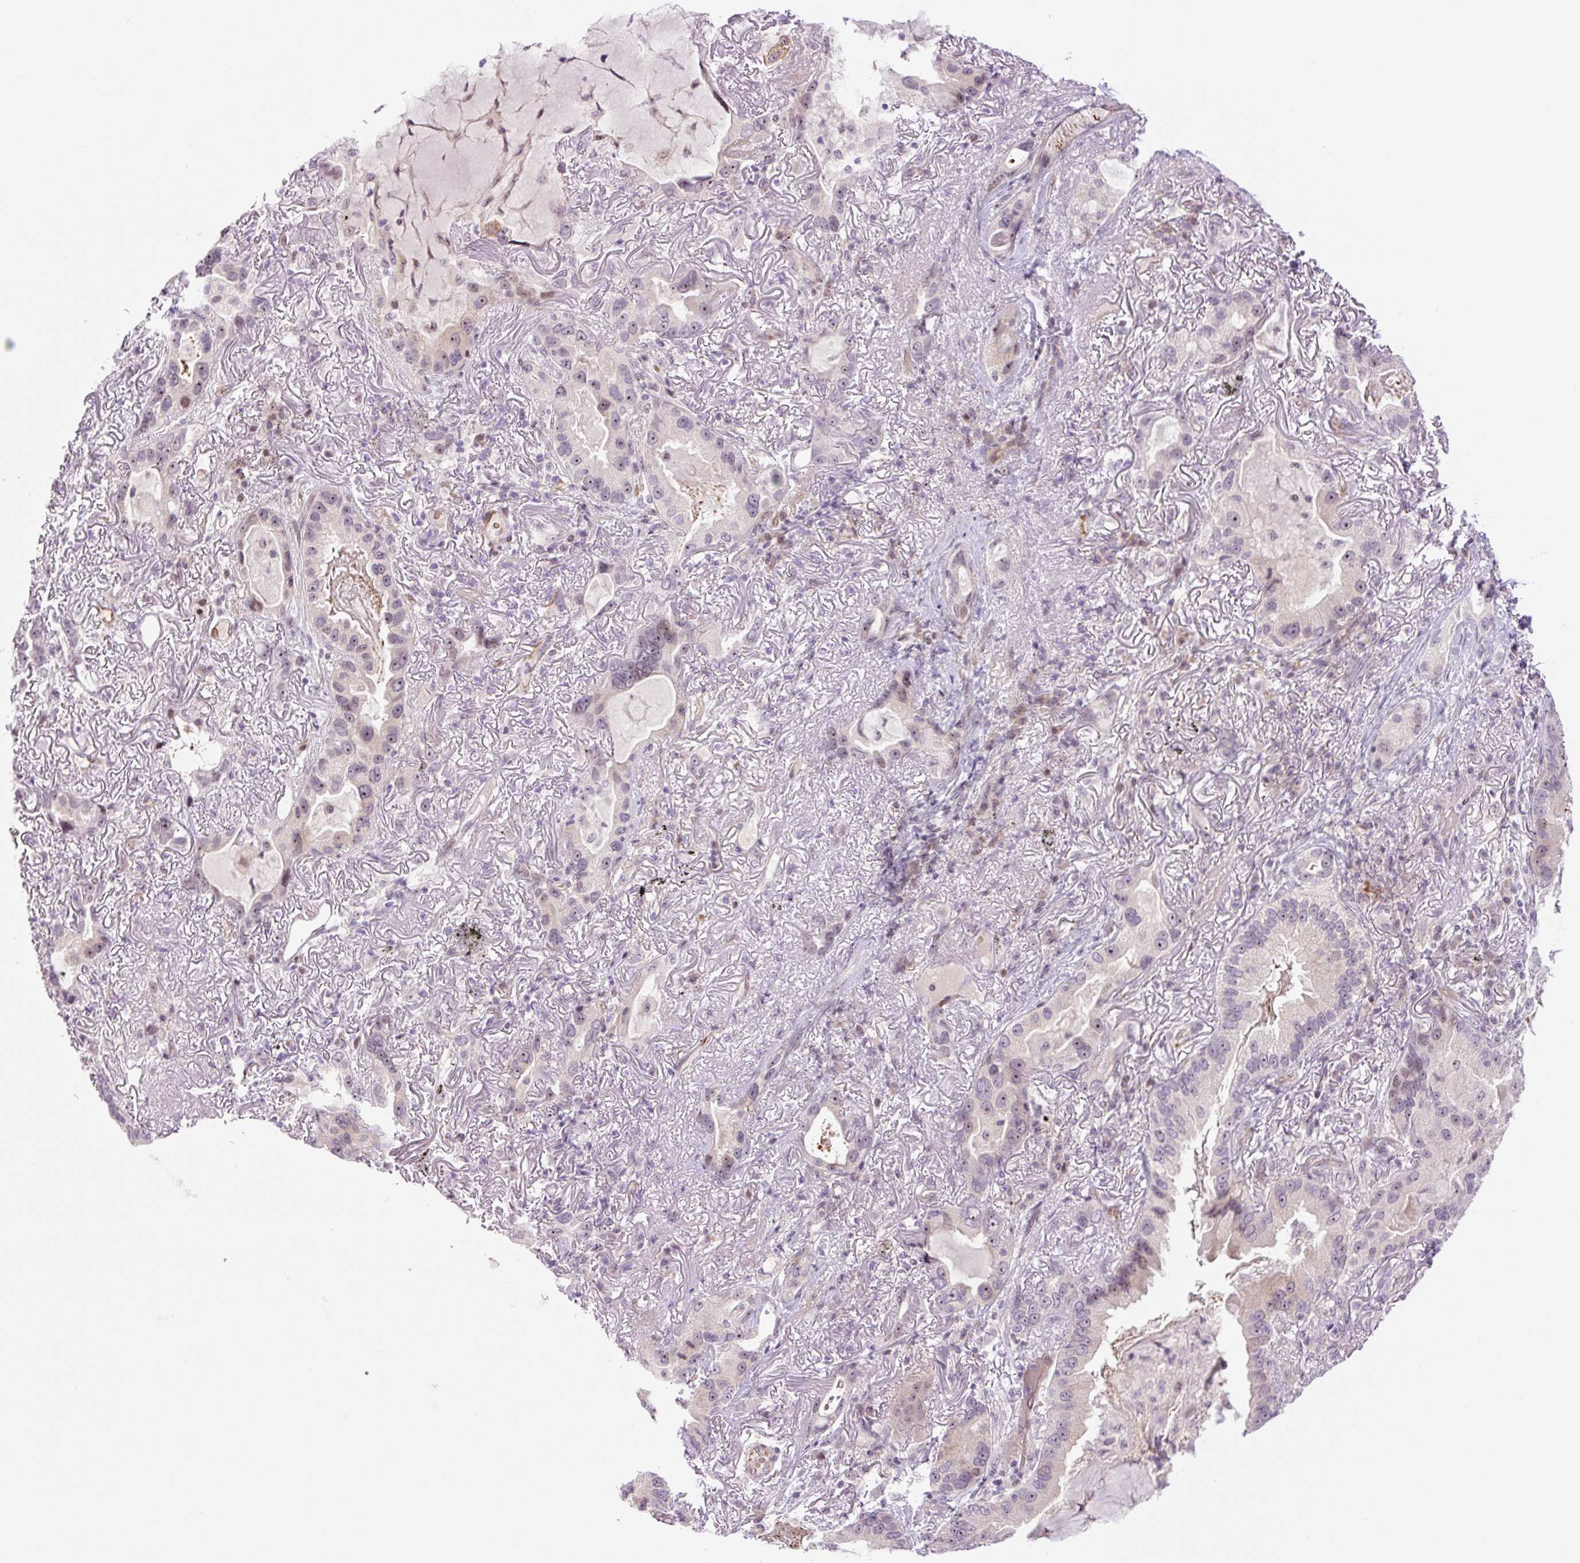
{"staining": {"intensity": "weak", "quantity": "25%-75%", "location": "nuclear"}, "tissue": "lung cancer", "cell_type": "Tumor cells", "image_type": "cancer", "snomed": [{"axis": "morphology", "description": "Adenocarcinoma, NOS"}, {"axis": "topography", "description": "Lung"}], "caption": "Weak nuclear positivity is seen in about 25%-75% of tumor cells in adenocarcinoma (lung).", "gene": "ZNF417", "patient": {"sex": "female", "age": 69}}